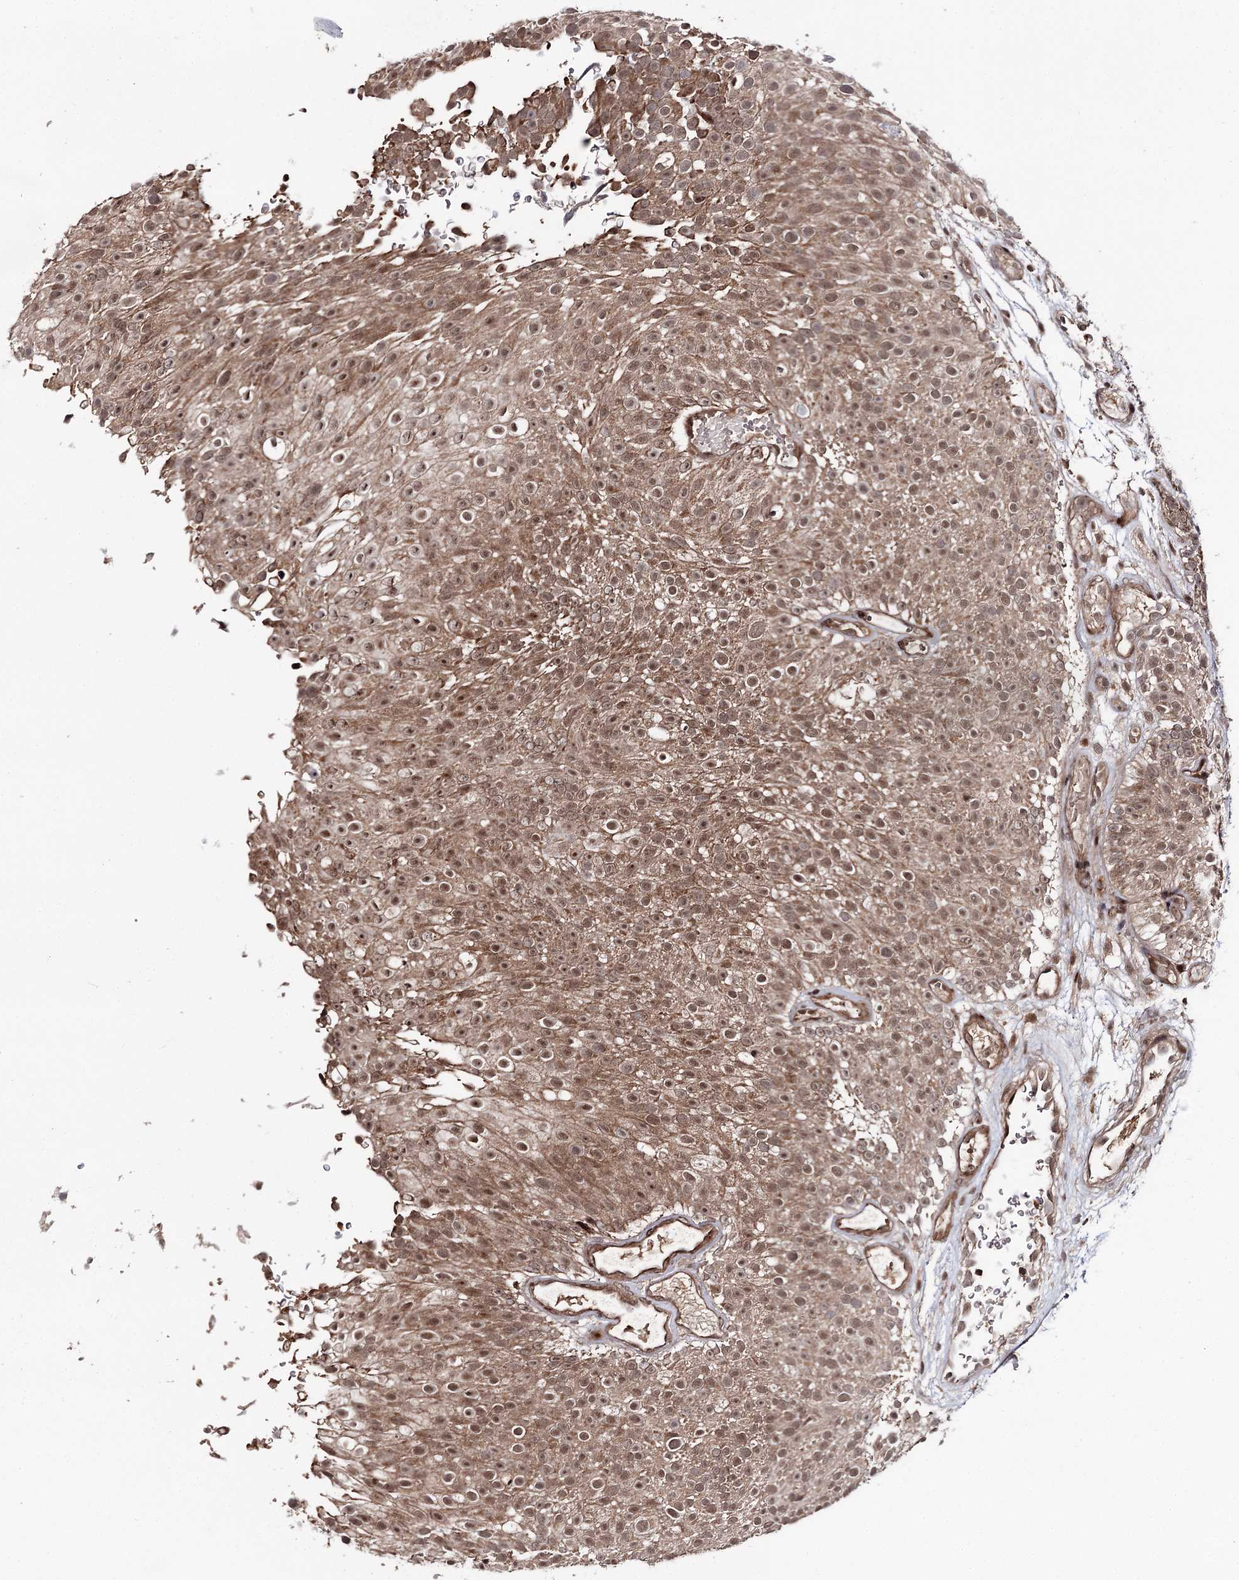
{"staining": {"intensity": "moderate", "quantity": ">75%", "location": "cytoplasmic/membranous,nuclear"}, "tissue": "urothelial cancer", "cell_type": "Tumor cells", "image_type": "cancer", "snomed": [{"axis": "morphology", "description": "Urothelial carcinoma, Low grade"}, {"axis": "topography", "description": "Urinary bladder"}], "caption": "A brown stain shows moderate cytoplasmic/membranous and nuclear positivity of a protein in urothelial cancer tumor cells.", "gene": "FAM53B", "patient": {"sex": "male", "age": 78}}